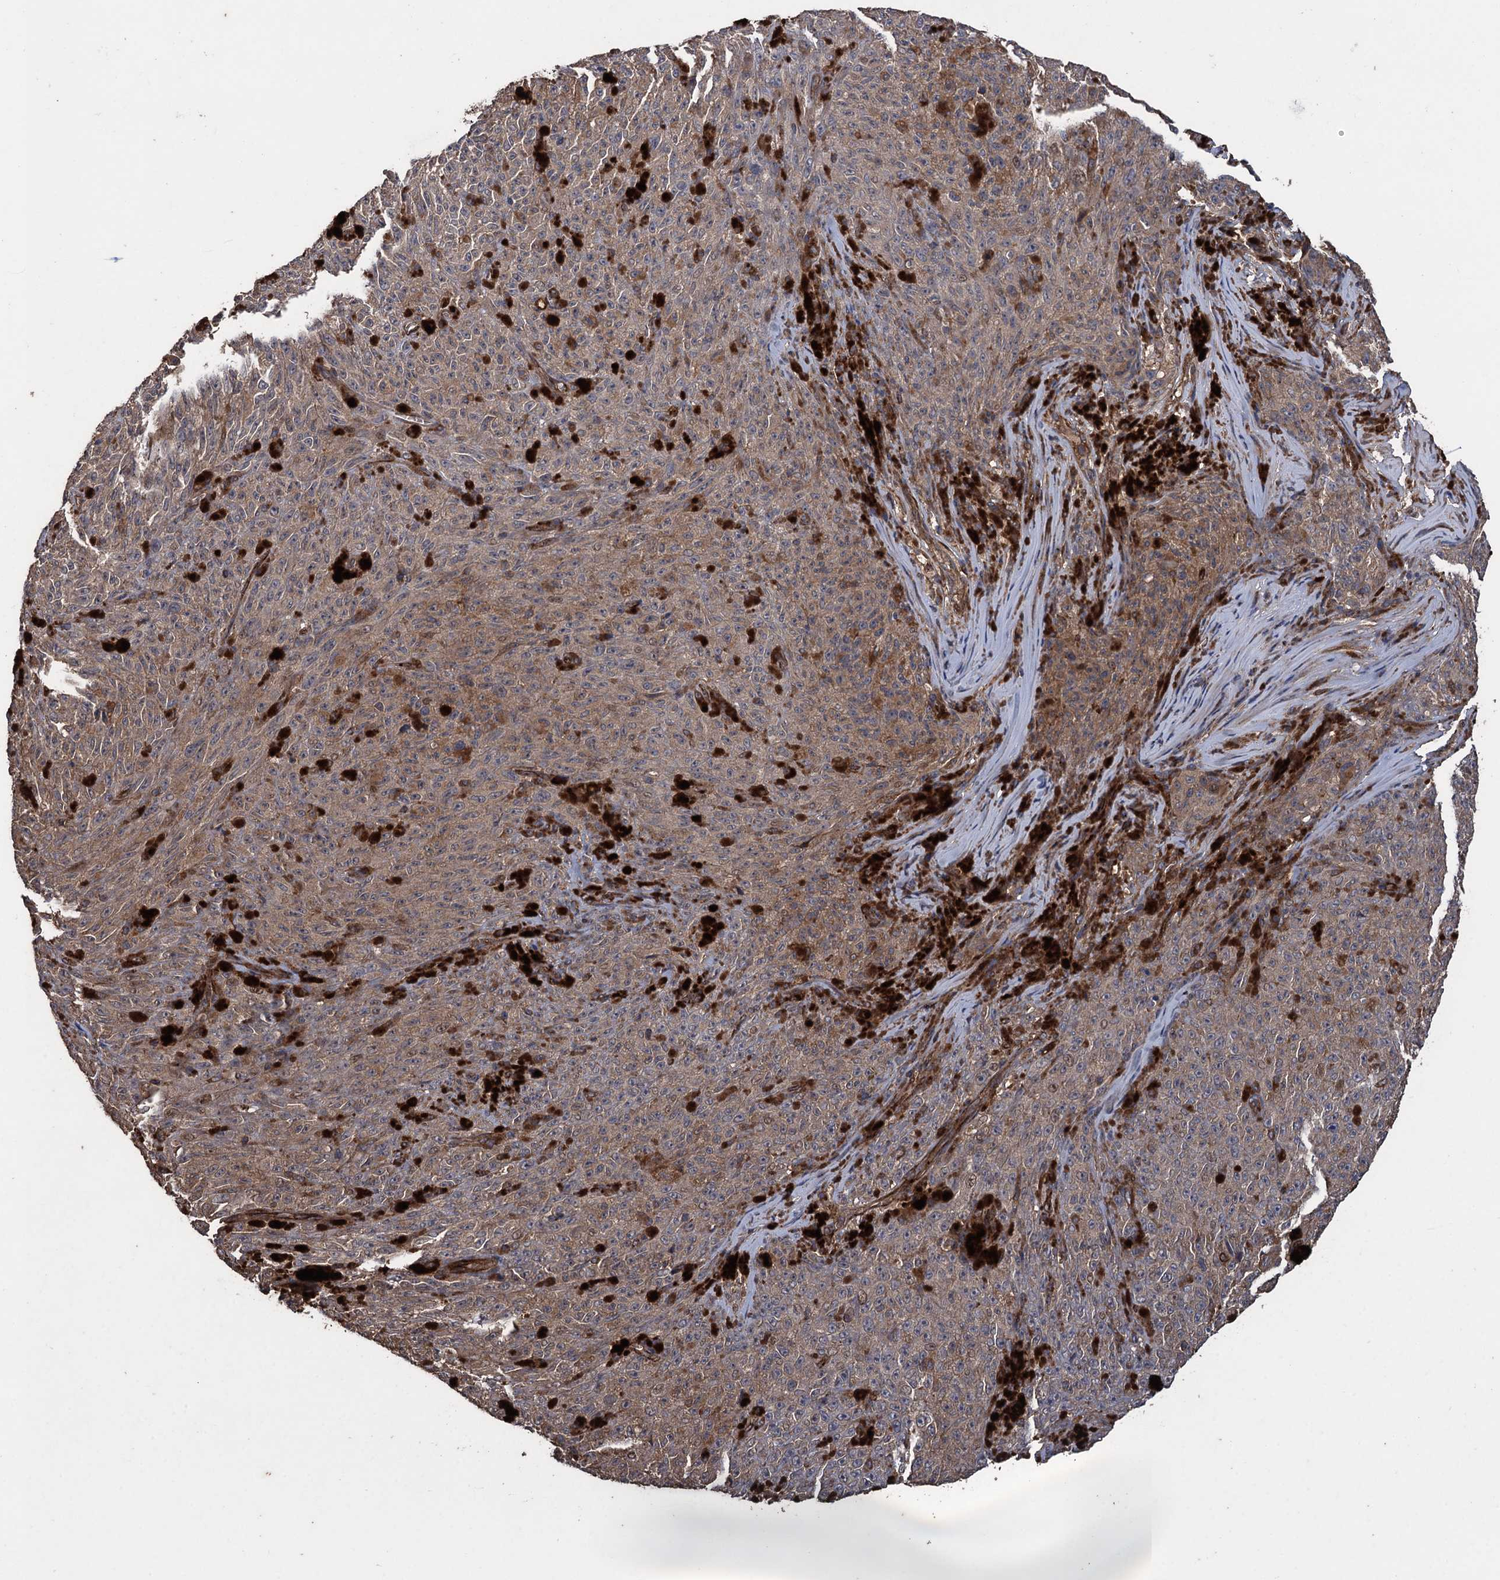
{"staining": {"intensity": "moderate", "quantity": "25%-75%", "location": "cytoplasmic/membranous"}, "tissue": "melanoma", "cell_type": "Tumor cells", "image_type": "cancer", "snomed": [{"axis": "morphology", "description": "Malignant melanoma, NOS"}, {"axis": "topography", "description": "Skin"}], "caption": "Moderate cytoplasmic/membranous expression is present in approximately 25%-75% of tumor cells in melanoma.", "gene": "TXNDC11", "patient": {"sex": "female", "age": 82}}